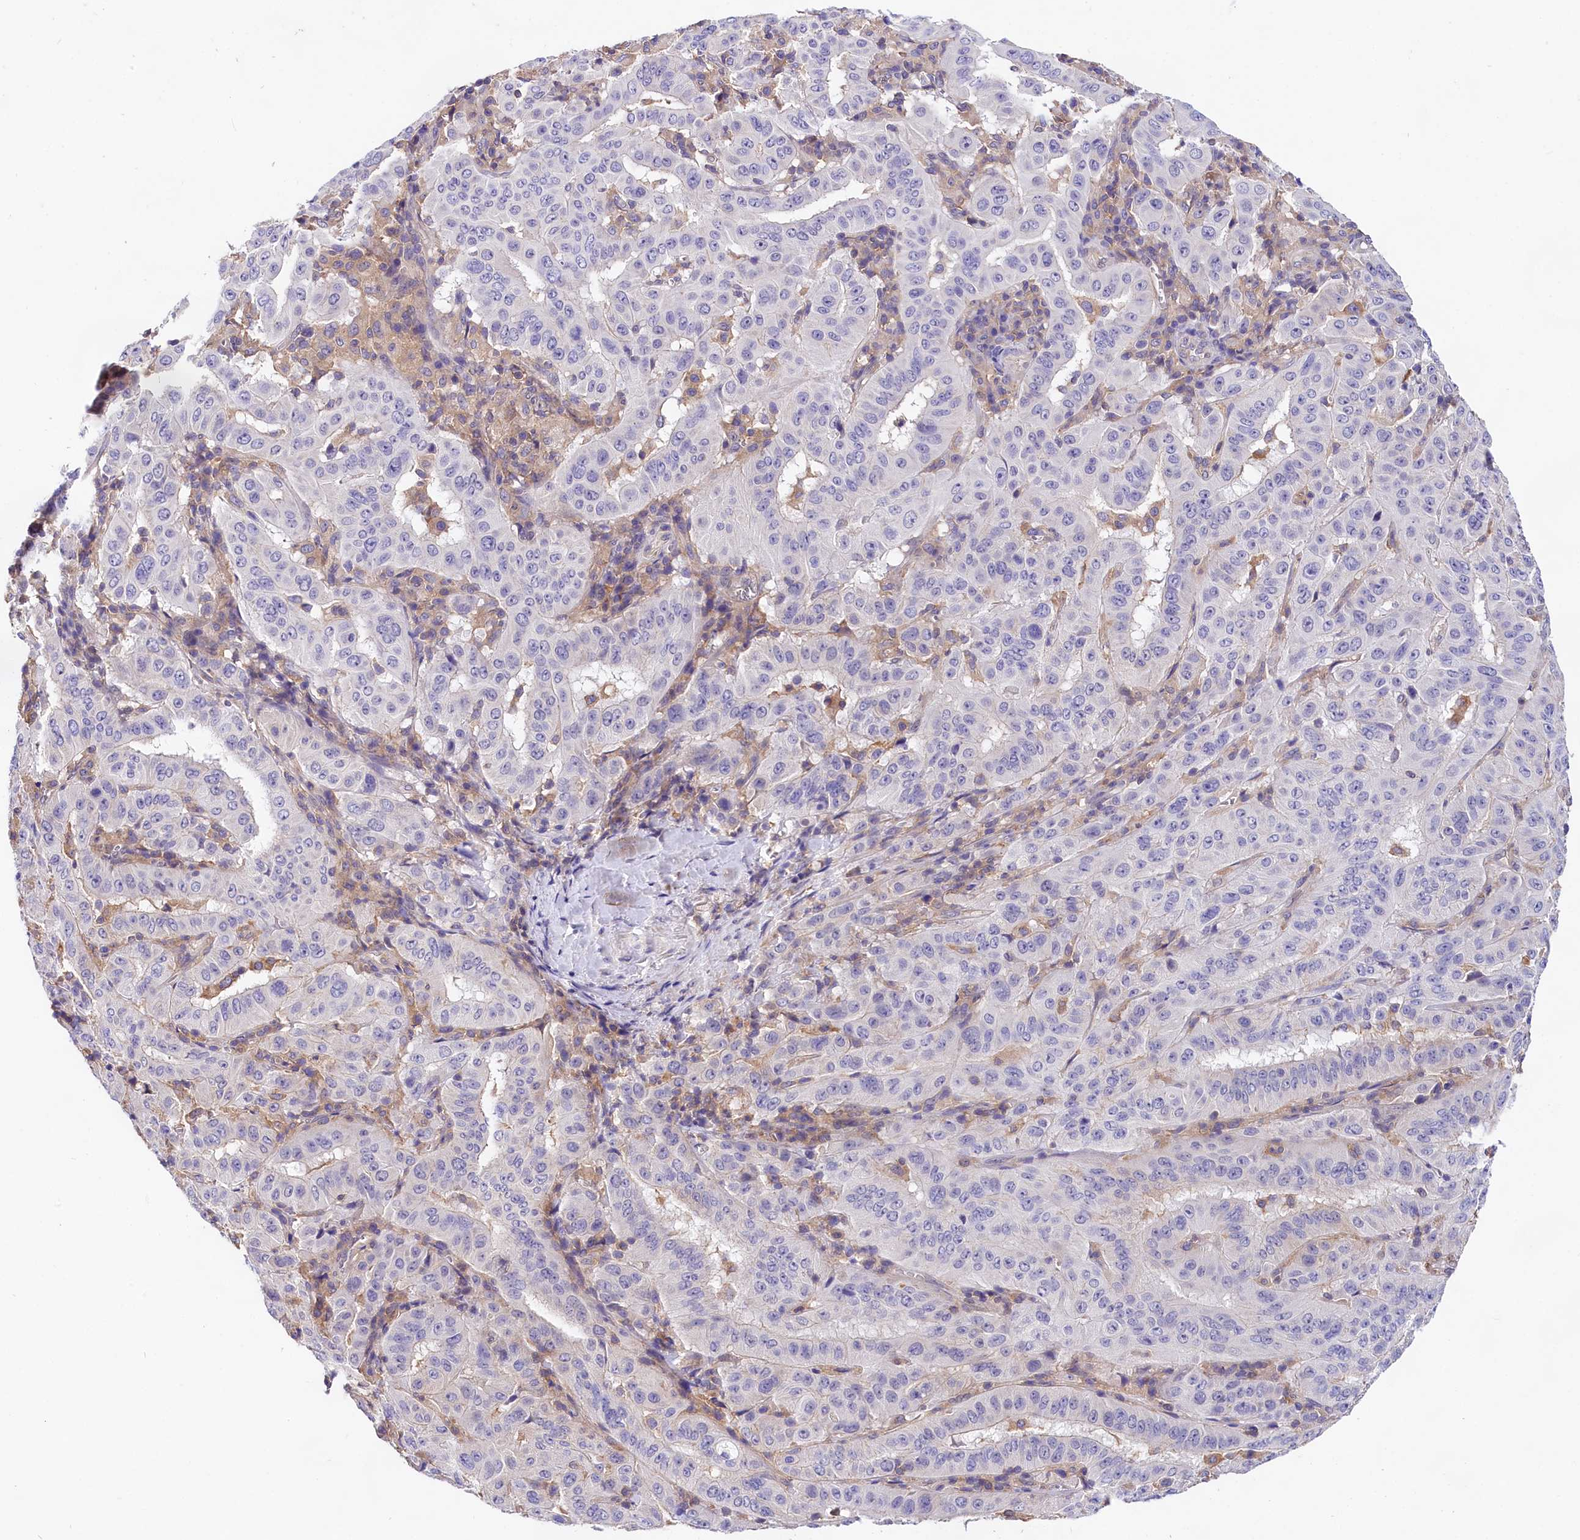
{"staining": {"intensity": "negative", "quantity": "none", "location": "none"}, "tissue": "pancreatic cancer", "cell_type": "Tumor cells", "image_type": "cancer", "snomed": [{"axis": "morphology", "description": "Adenocarcinoma, NOS"}, {"axis": "topography", "description": "Pancreas"}], "caption": "Immunohistochemistry (IHC) image of human pancreatic cancer stained for a protein (brown), which reveals no staining in tumor cells.", "gene": "OAS3", "patient": {"sex": "male", "age": 63}}